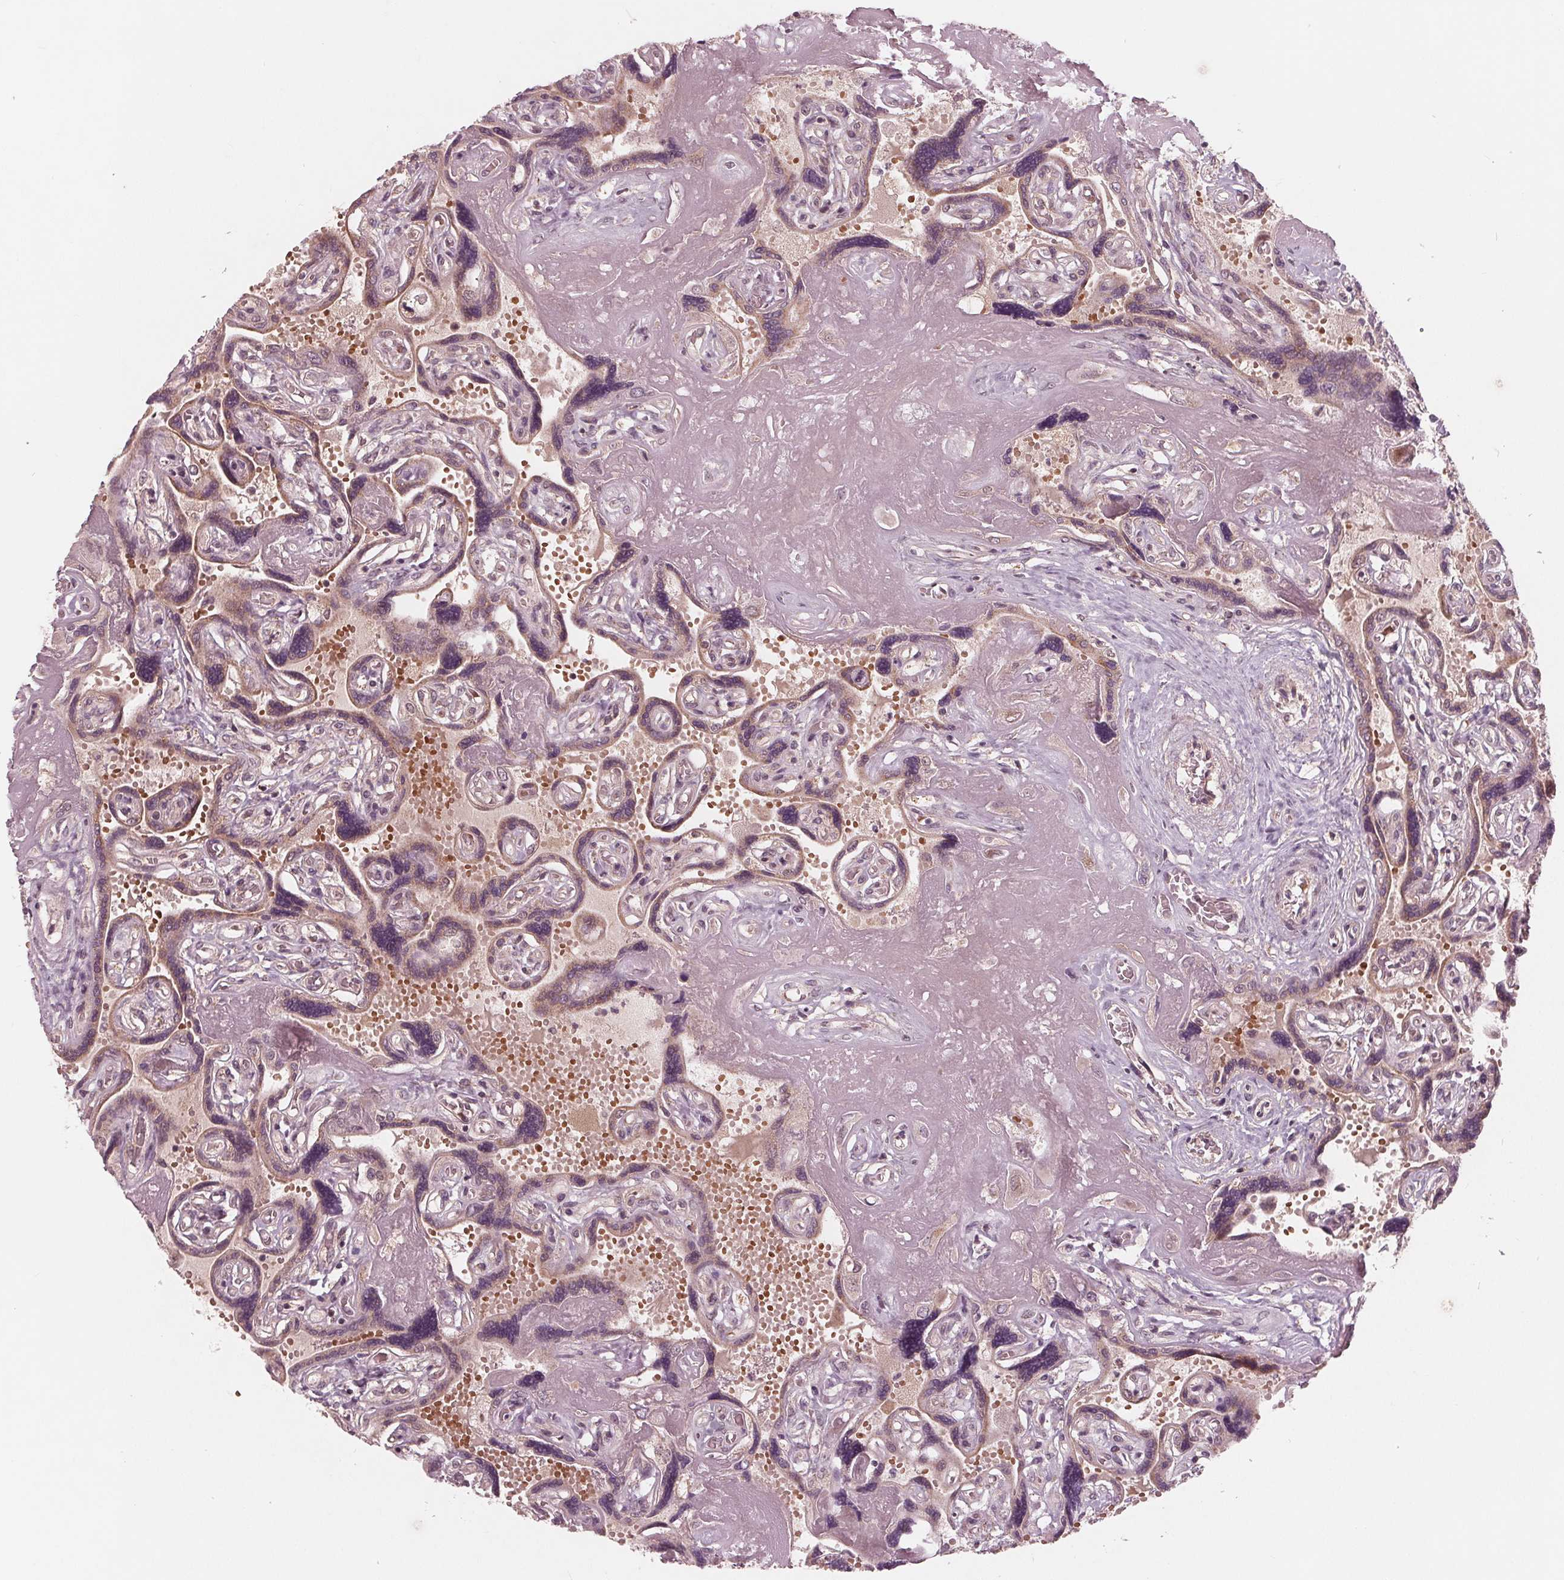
{"staining": {"intensity": "weak", "quantity": "25%-75%", "location": "cytoplasmic/membranous,nuclear"}, "tissue": "placenta", "cell_type": "Decidual cells", "image_type": "normal", "snomed": [{"axis": "morphology", "description": "Normal tissue, NOS"}, {"axis": "topography", "description": "Placenta"}], "caption": "Placenta stained for a protein shows weak cytoplasmic/membranous,nuclear positivity in decidual cells. The staining was performed using DAB to visualize the protein expression in brown, while the nuclei were stained in blue with hematoxylin (Magnification: 20x).", "gene": "UBALD1", "patient": {"sex": "female", "age": 32}}